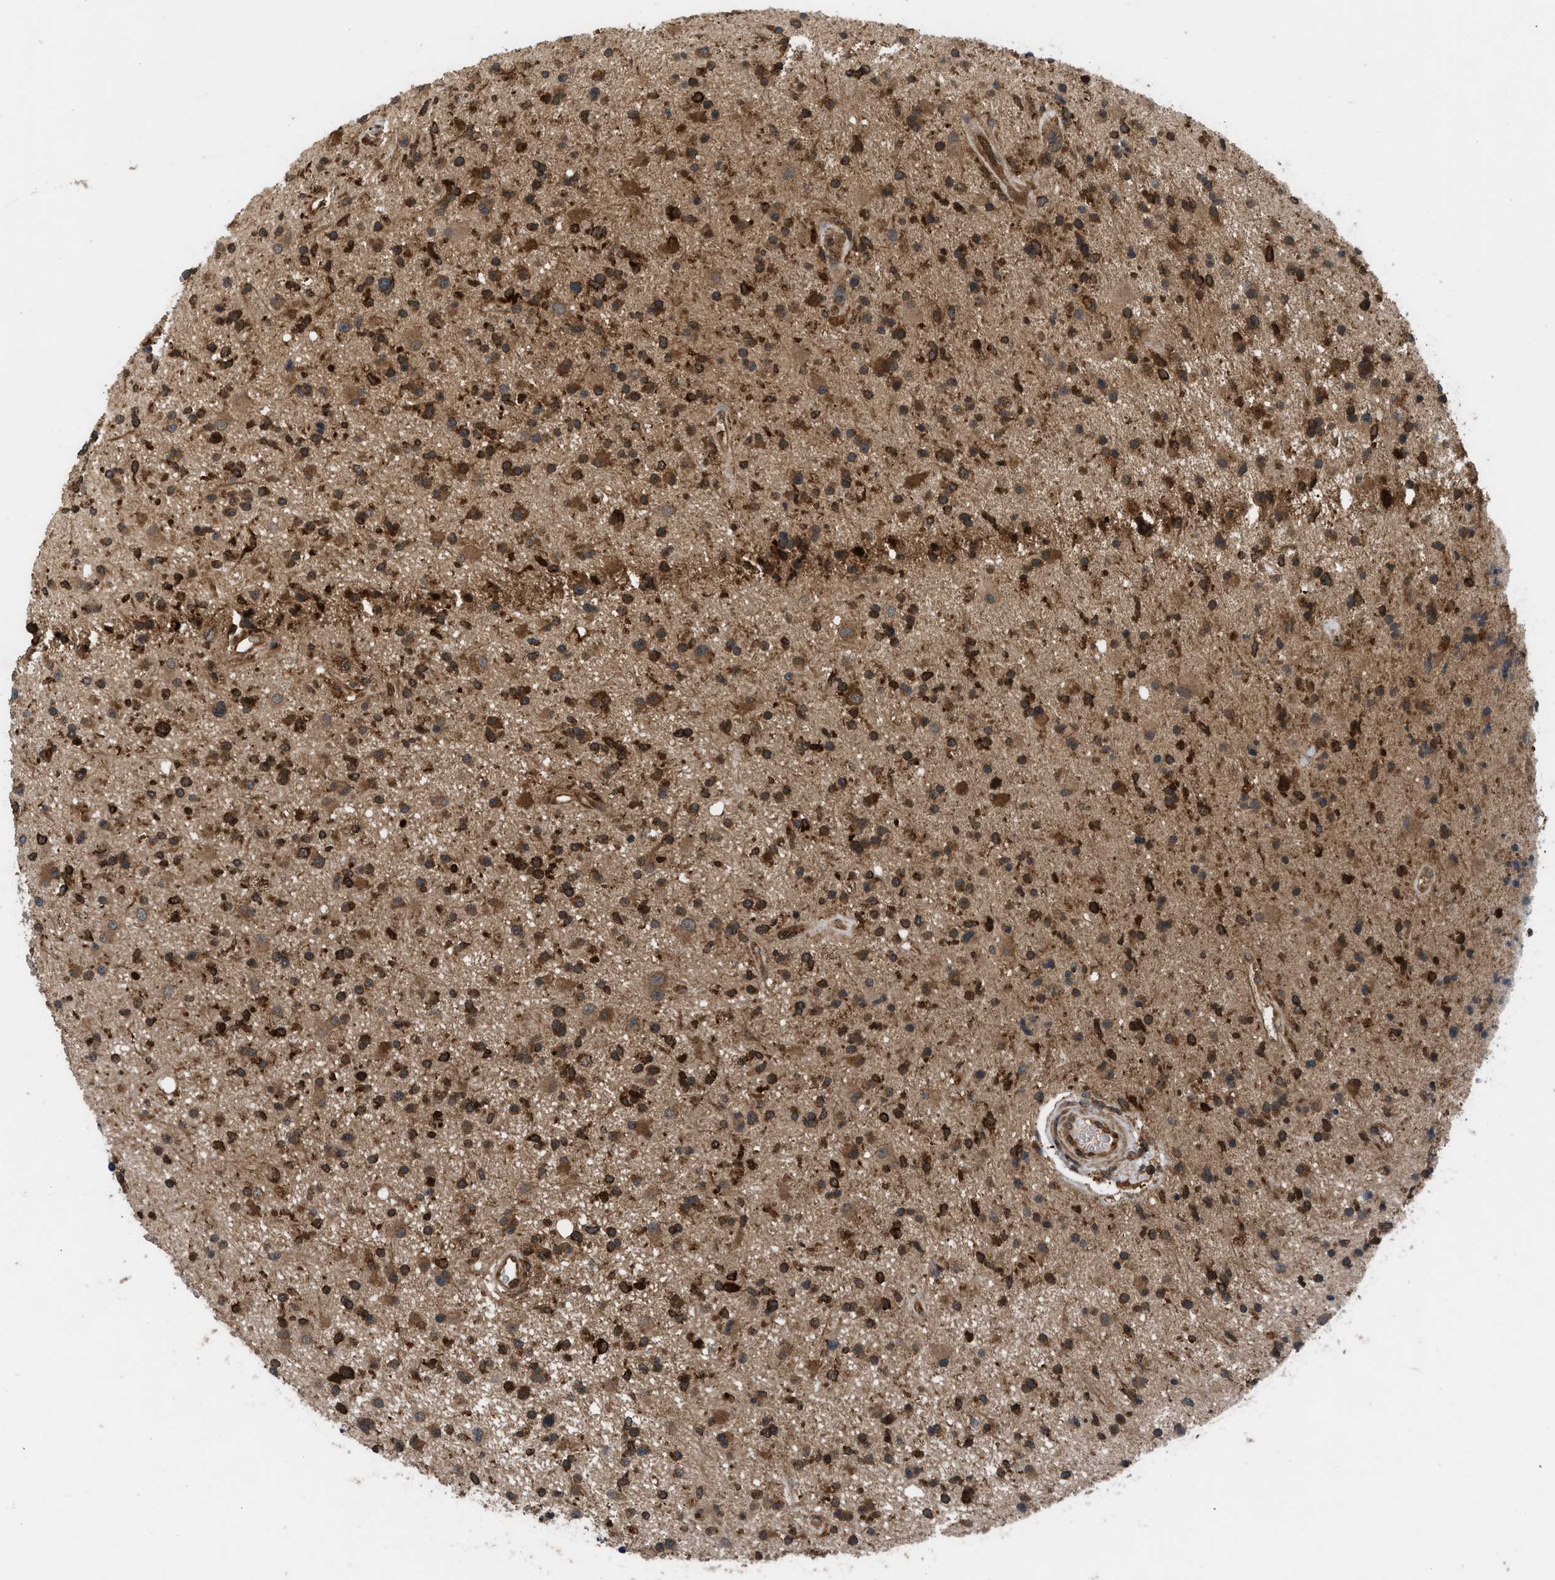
{"staining": {"intensity": "strong", "quantity": ">75%", "location": "cytoplasmic/membranous,nuclear"}, "tissue": "glioma", "cell_type": "Tumor cells", "image_type": "cancer", "snomed": [{"axis": "morphology", "description": "Glioma, malignant, High grade"}, {"axis": "topography", "description": "Brain"}], "caption": "Strong cytoplasmic/membranous and nuclear positivity for a protein is identified in about >75% of tumor cells of high-grade glioma (malignant) using immunohistochemistry (IHC).", "gene": "OXSR1", "patient": {"sex": "male", "age": 33}}